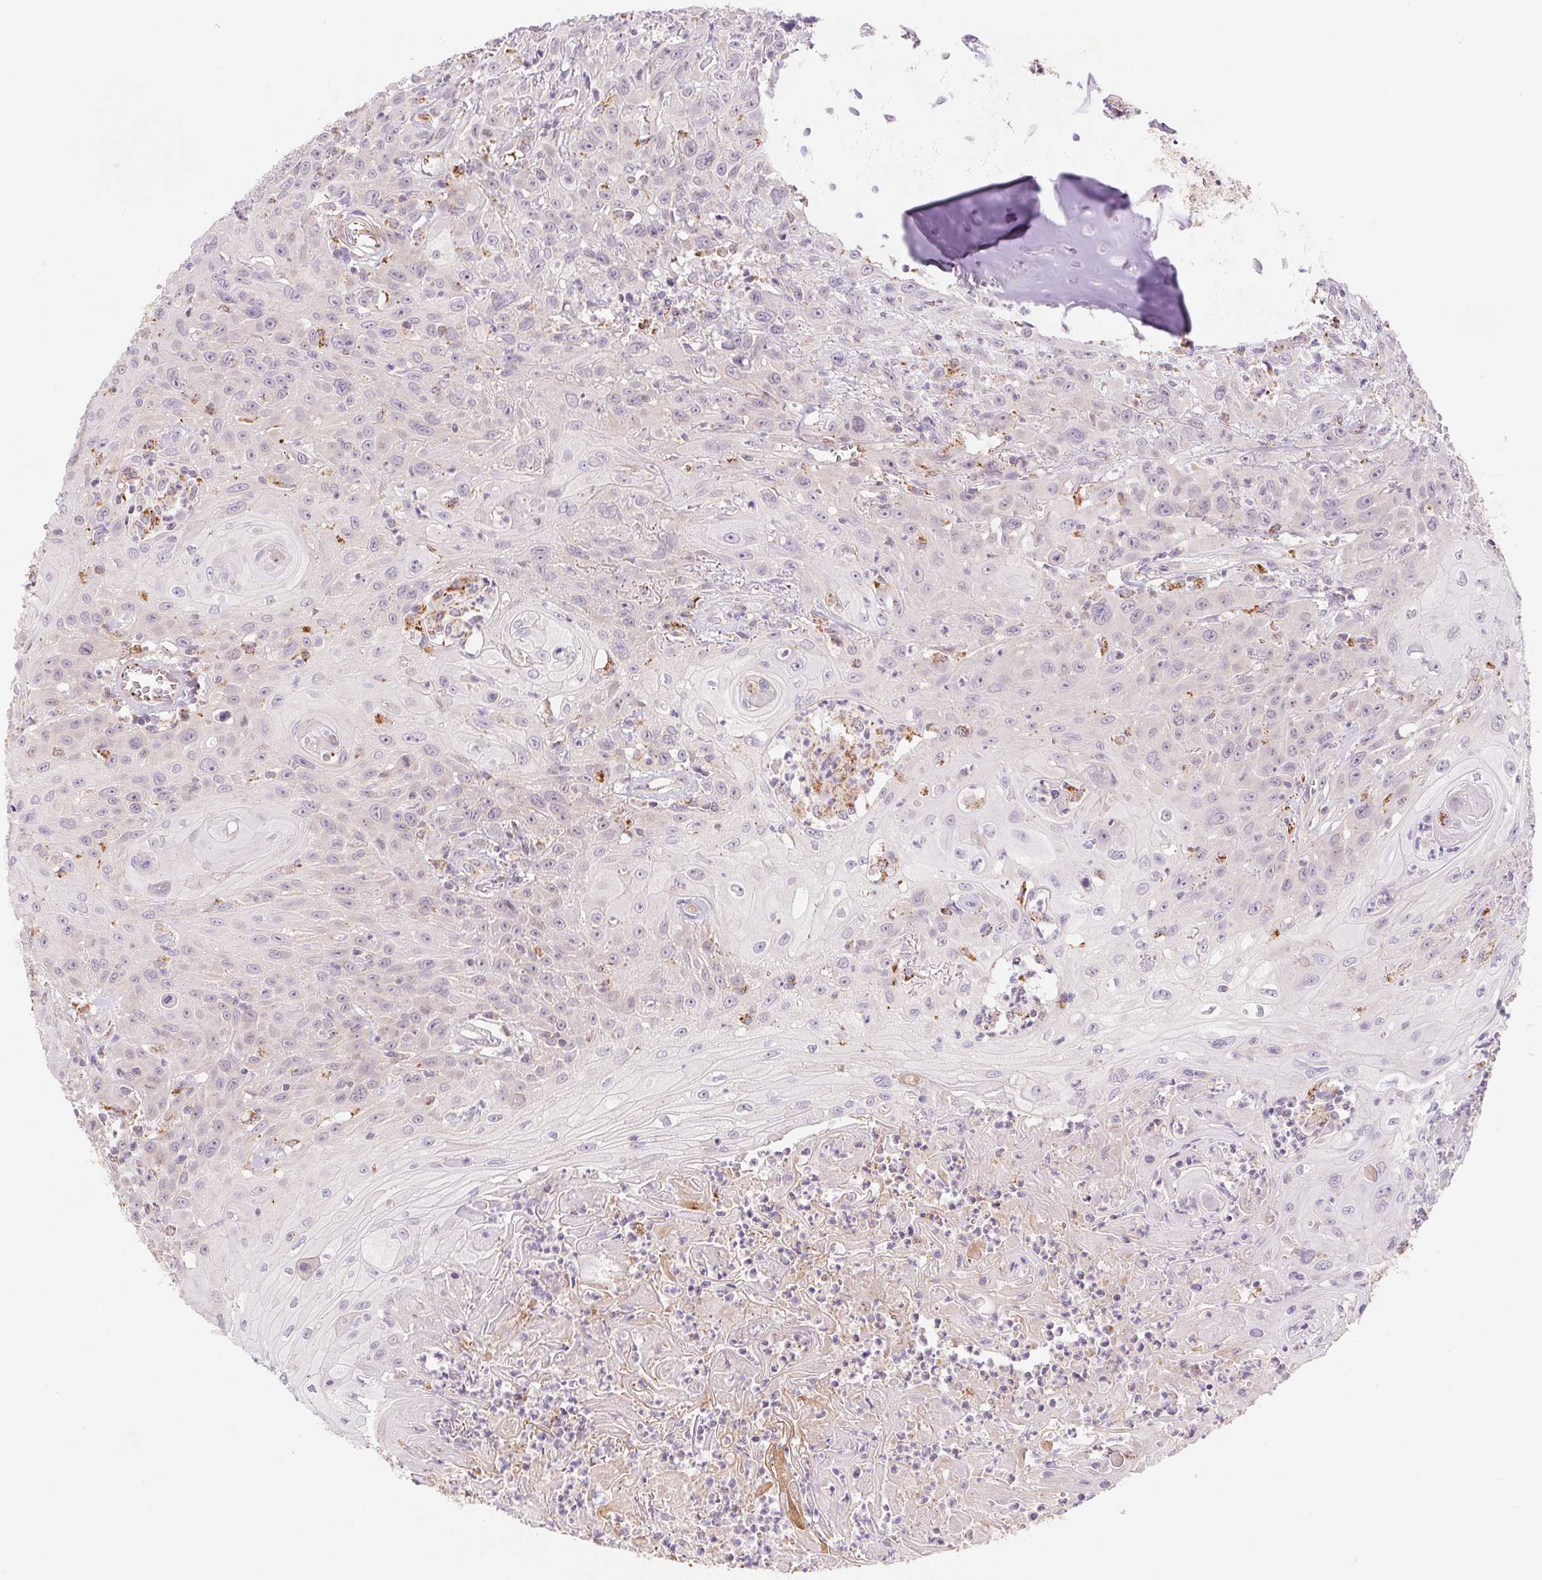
{"staining": {"intensity": "negative", "quantity": "none", "location": "none"}, "tissue": "head and neck cancer", "cell_type": "Tumor cells", "image_type": "cancer", "snomed": [{"axis": "morphology", "description": "Squamous cell carcinoma, NOS"}, {"axis": "topography", "description": "Skin"}, {"axis": "topography", "description": "Head-Neck"}], "caption": "DAB immunohistochemical staining of human head and neck cancer (squamous cell carcinoma) demonstrates no significant positivity in tumor cells.", "gene": "EMC6", "patient": {"sex": "male", "age": 80}}